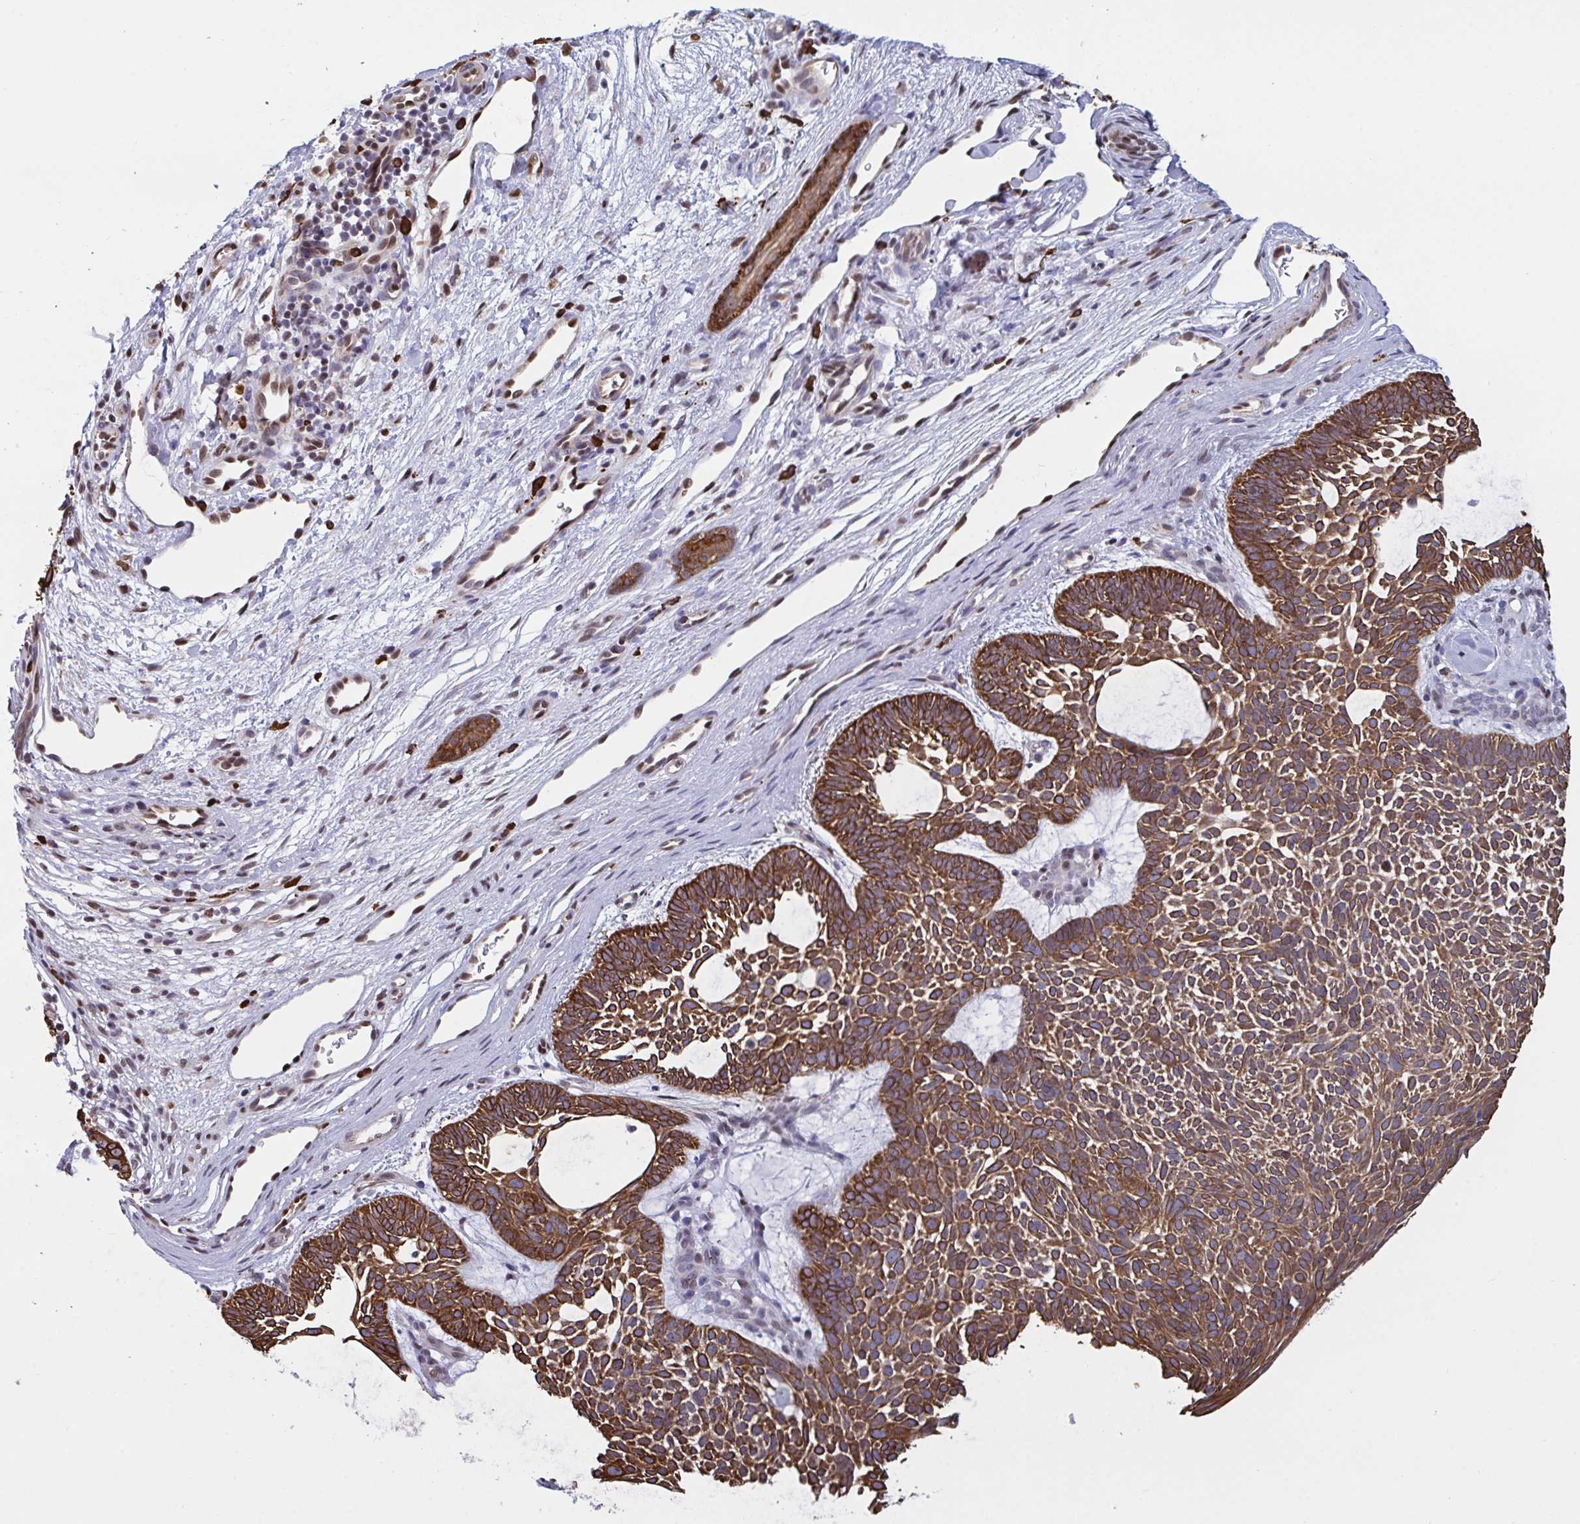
{"staining": {"intensity": "strong", "quantity": ">75%", "location": "cytoplasmic/membranous"}, "tissue": "skin cancer", "cell_type": "Tumor cells", "image_type": "cancer", "snomed": [{"axis": "morphology", "description": "Basal cell carcinoma"}, {"axis": "topography", "description": "Skin"}, {"axis": "topography", "description": "Skin of face"}], "caption": "Skin cancer was stained to show a protein in brown. There is high levels of strong cytoplasmic/membranous positivity in approximately >75% of tumor cells.", "gene": "PELI2", "patient": {"sex": "male", "age": 83}}